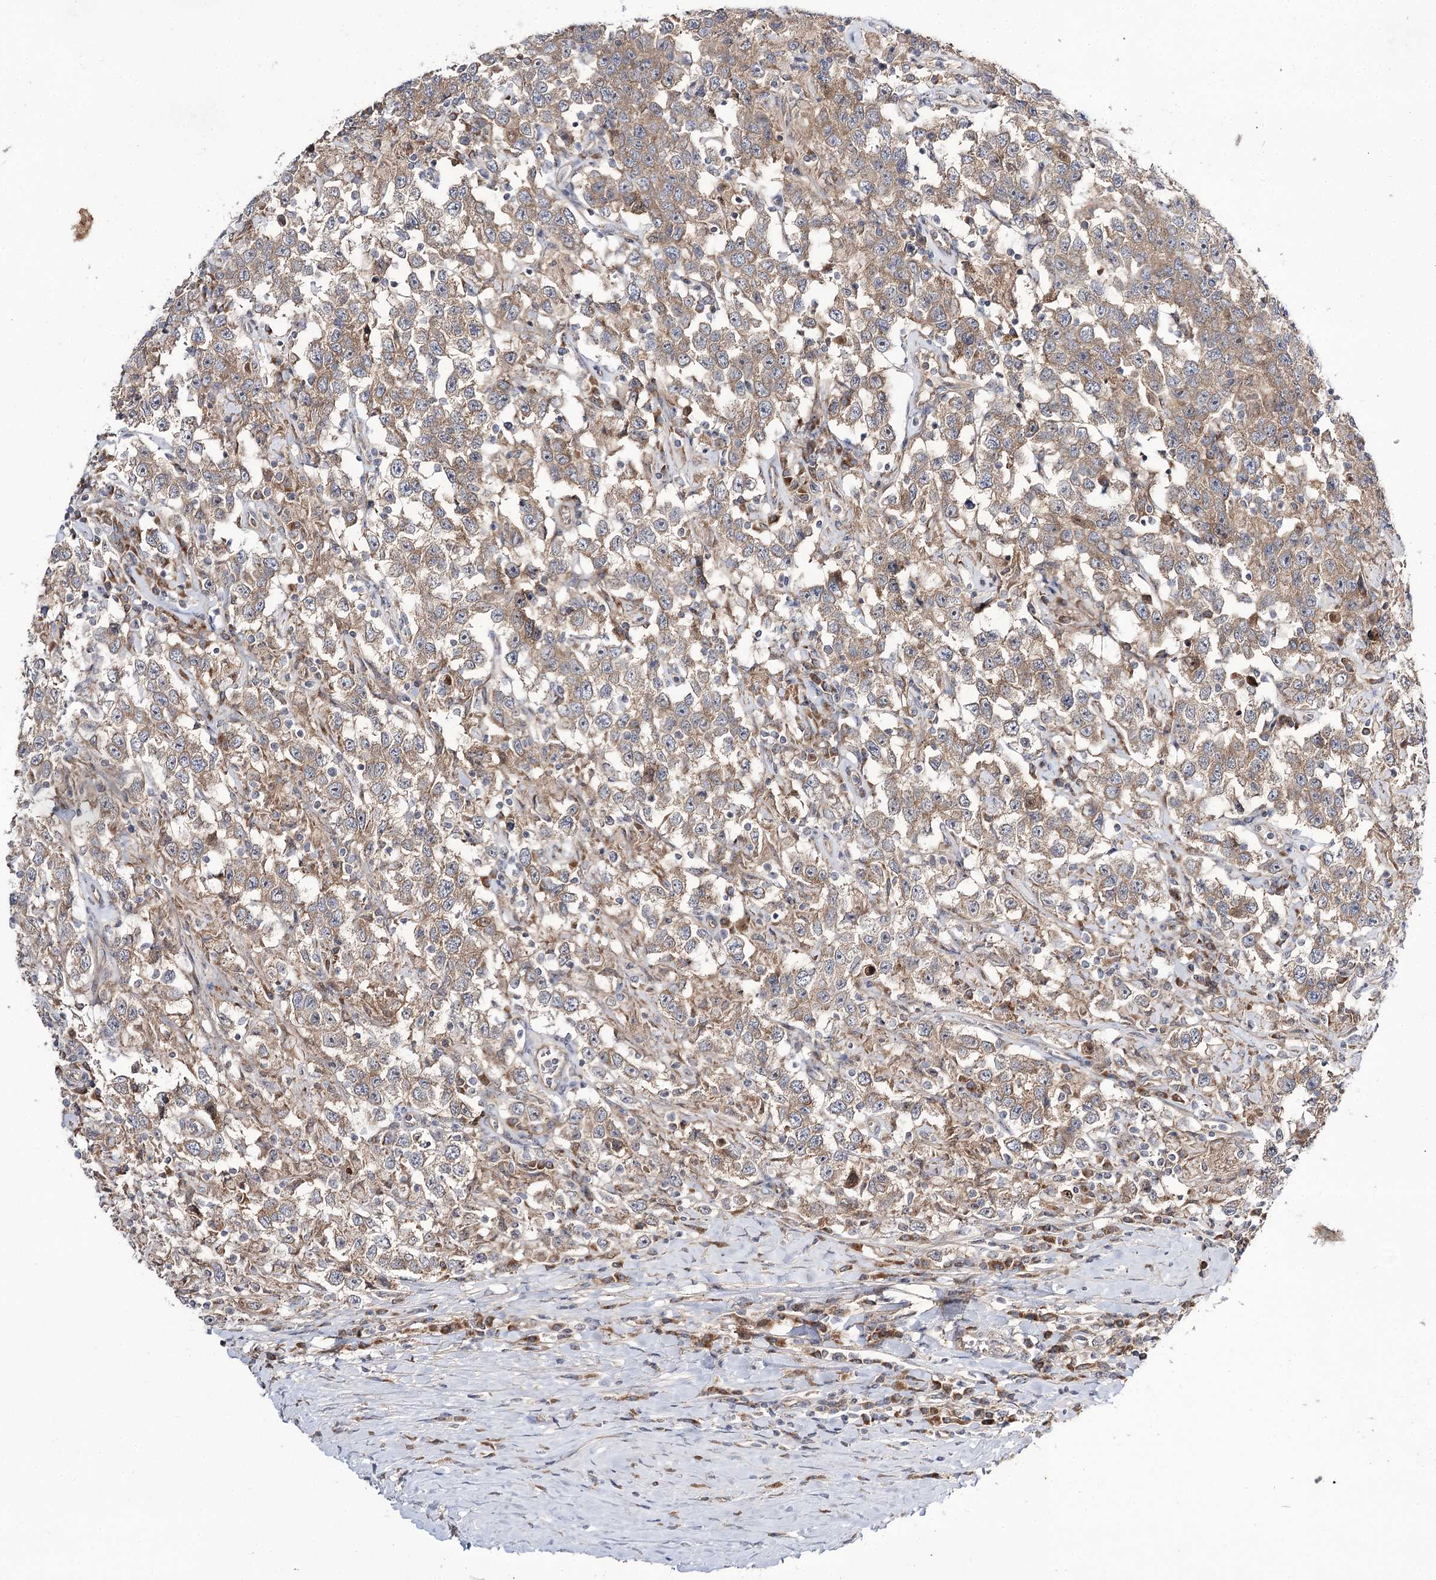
{"staining": {"intensity": "moderate", "quantity": ">75%", "location": "cytoplasmic/membranous"}, "tissue": "testis cancer", "cell_type": "Tumor cells", "image_type": "cancer", "snomed": [{"axis": "morphology", "description": "Seminoma, NOS"}, {"axis": "topography", "description": "Testis"}], "caption": "A histopathology image of seminoma (testis) stained for a protein displays moderate cytoplasmic/membranous brown staining in tumor cells. (brown staining indicates protein expression, while blue staining denotes nuclei).", "gene": "C11orf80", "patient": {"sex": "male", "age": 41}}